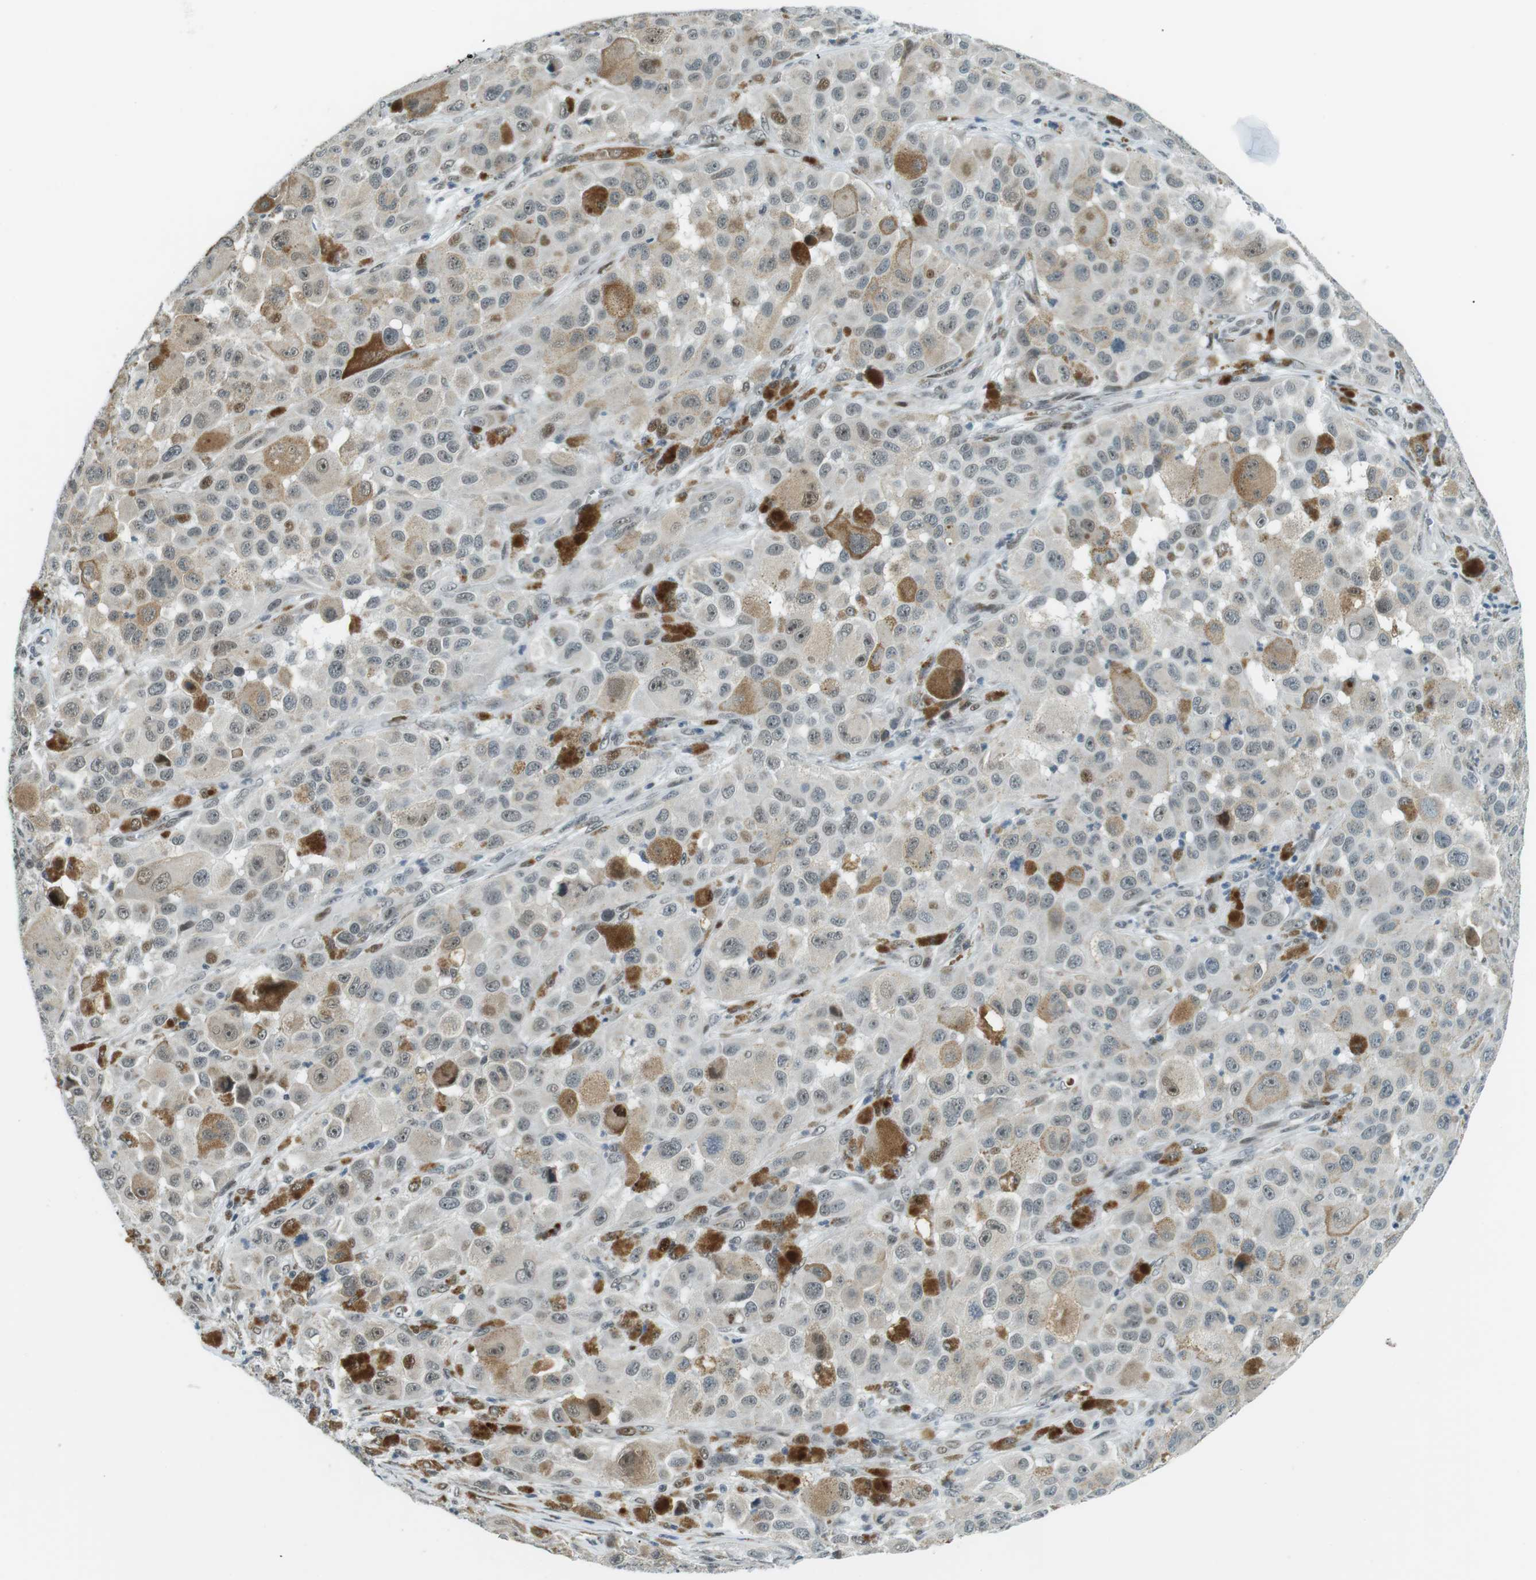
{"staining": {"intensity": "weak", "quantity": "<25%", "location": "nuclear"}, "tissue": "melanoma", "cell_type": "Tumor cells", "image_type": "cancer", "snomed": [{"axis": "morphology", "description": "Malignant melanoma, NOS"}, {"axis": "topography", "description": "Skin"}], "caption": "The image demonstrates no significant positivity in tumor cells of malignant melanoma.", "gene": "PJA1", "patient": {"sex": "male", "age": 96}}